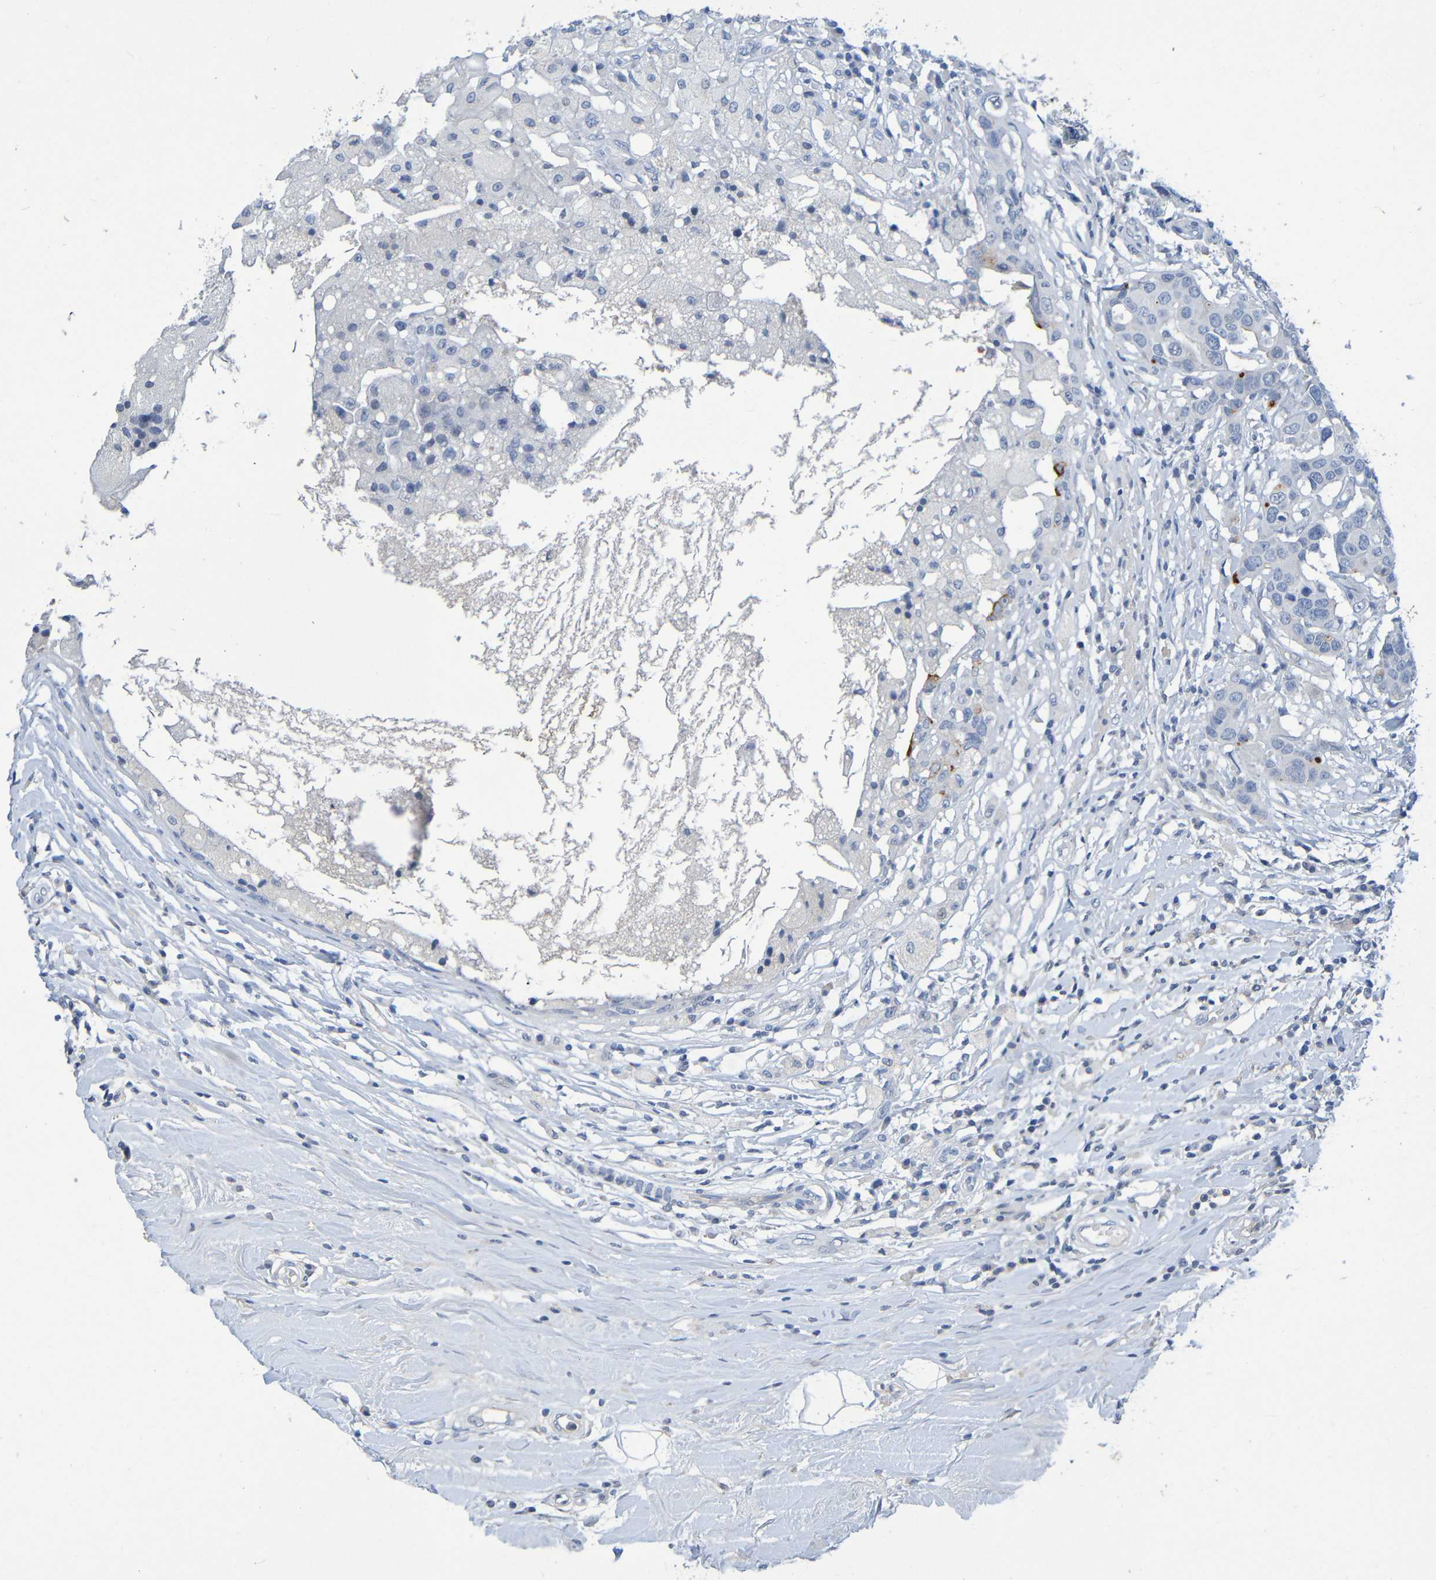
{"staining": {"intensity": "moderate", "quantity": "<25%", "location": "cytoplasmic/membranous"}, "tissue": "breast cancer", "cell_type": "Tumor cells", "image_type": "cancer", "snomed": [{"axis": "morphology", "description": "Duct carcinoma"}, {"axis": "topography", "description": "Breast"}], "caption": "Breast cancer (intraductal carcinoma) was stained to show a protein in brown. There is low levels of moderate cytoplasmic/membranous staining in approximately <25% of tumor cells.", "gene": "IL10", "patient": {"sex": "female", "age": 27}}